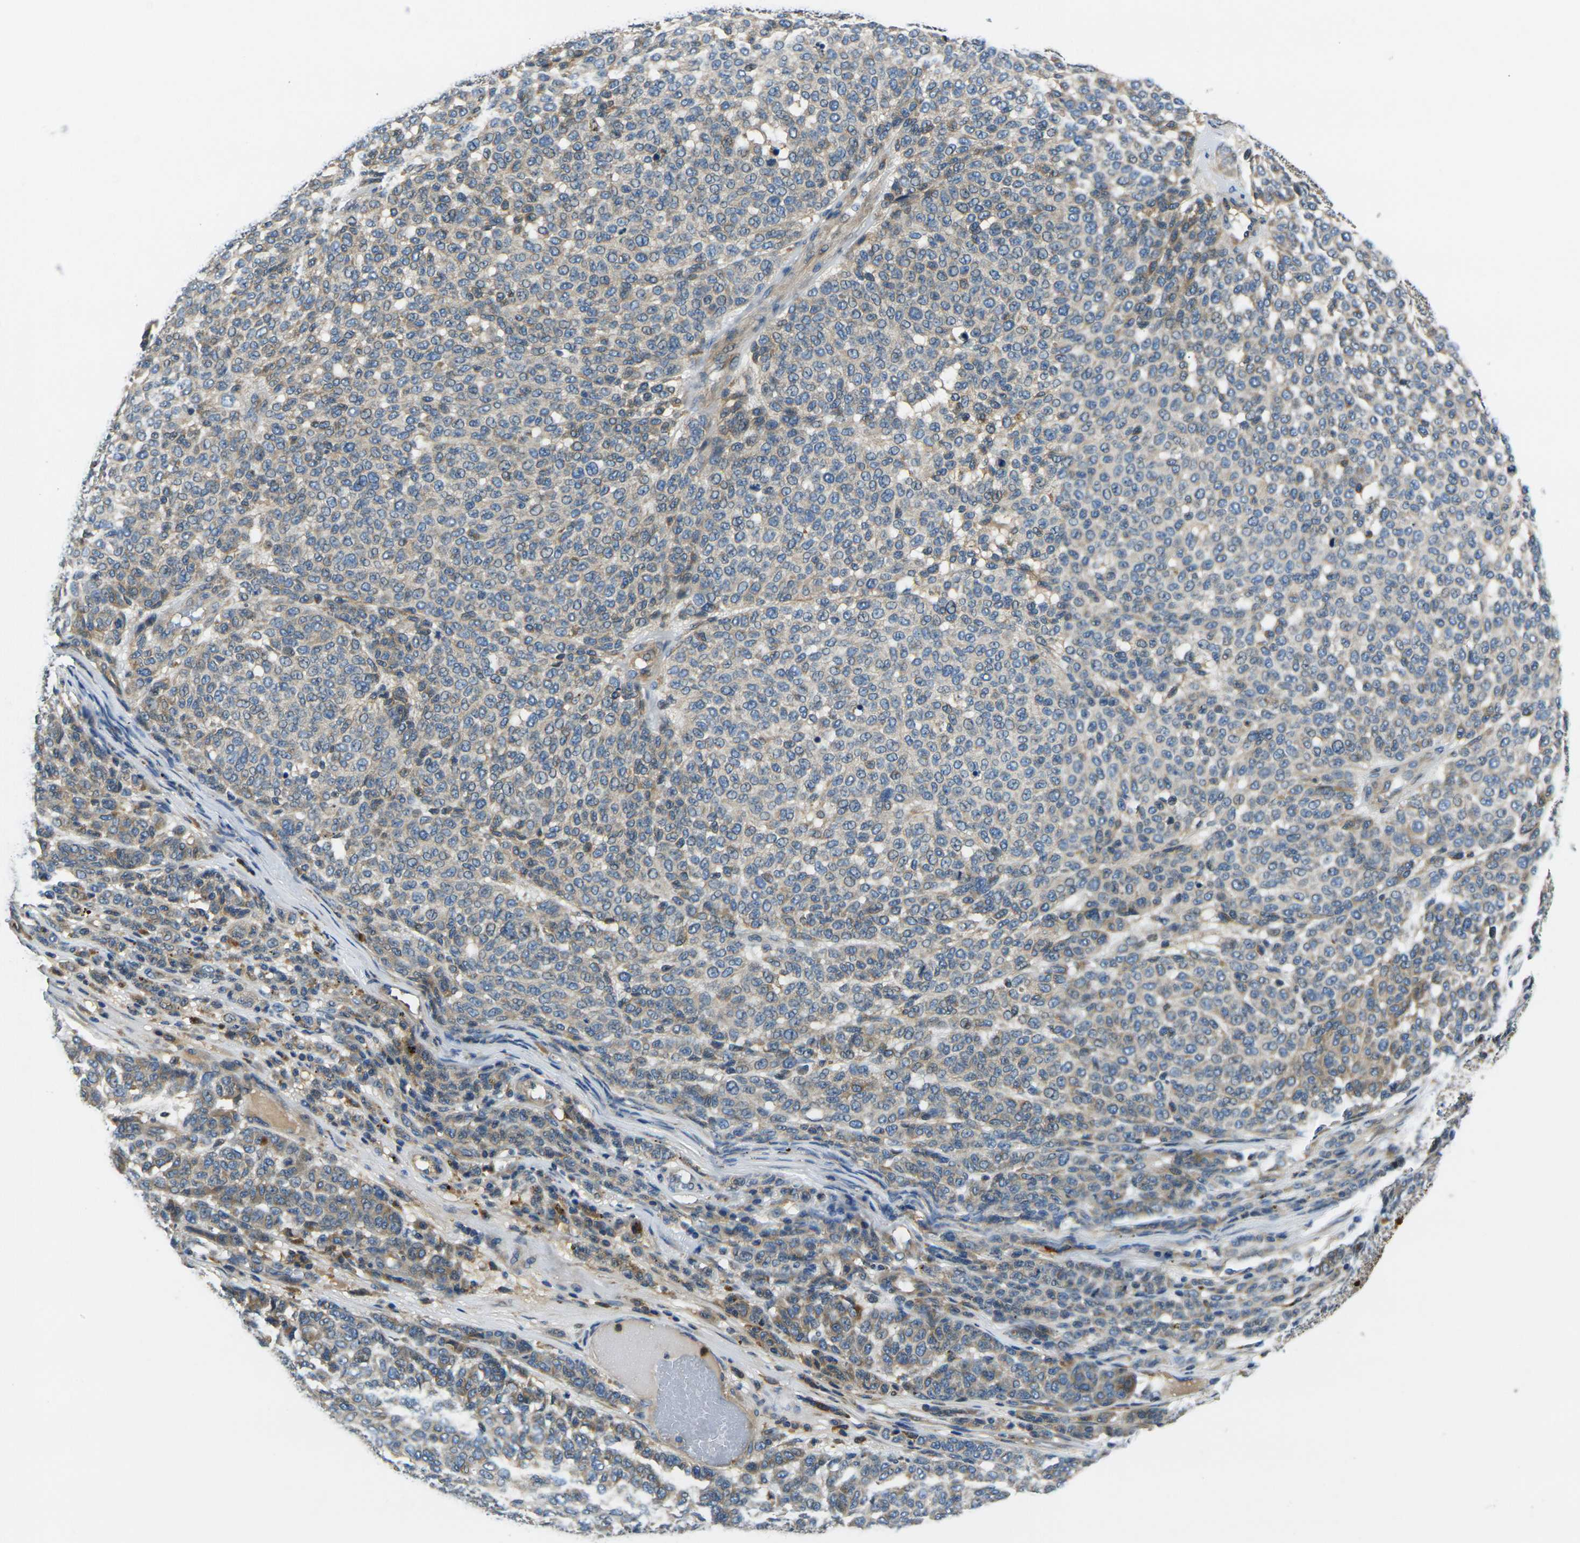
{"staining": {"intensity": "moderate", "quantity": "<25%", "location": "cytoplasmic/membranous"}, "tissue": "melanoma", "cell_type": "Tumor cells", "image_type": "cancer", "snomed": [{"axis": "morphology", "description": "Malignant melanoma, NOS"}, {"axis": "topography", "description": "Skin"}], "caption": "Immunohistochemical staining of melanoma shows moderate cytoplasmic/membranous protein positivity in about <25% of tumor cells.", "gene": "RAB1B", "patient": {"sex": "male", "age": 59}}